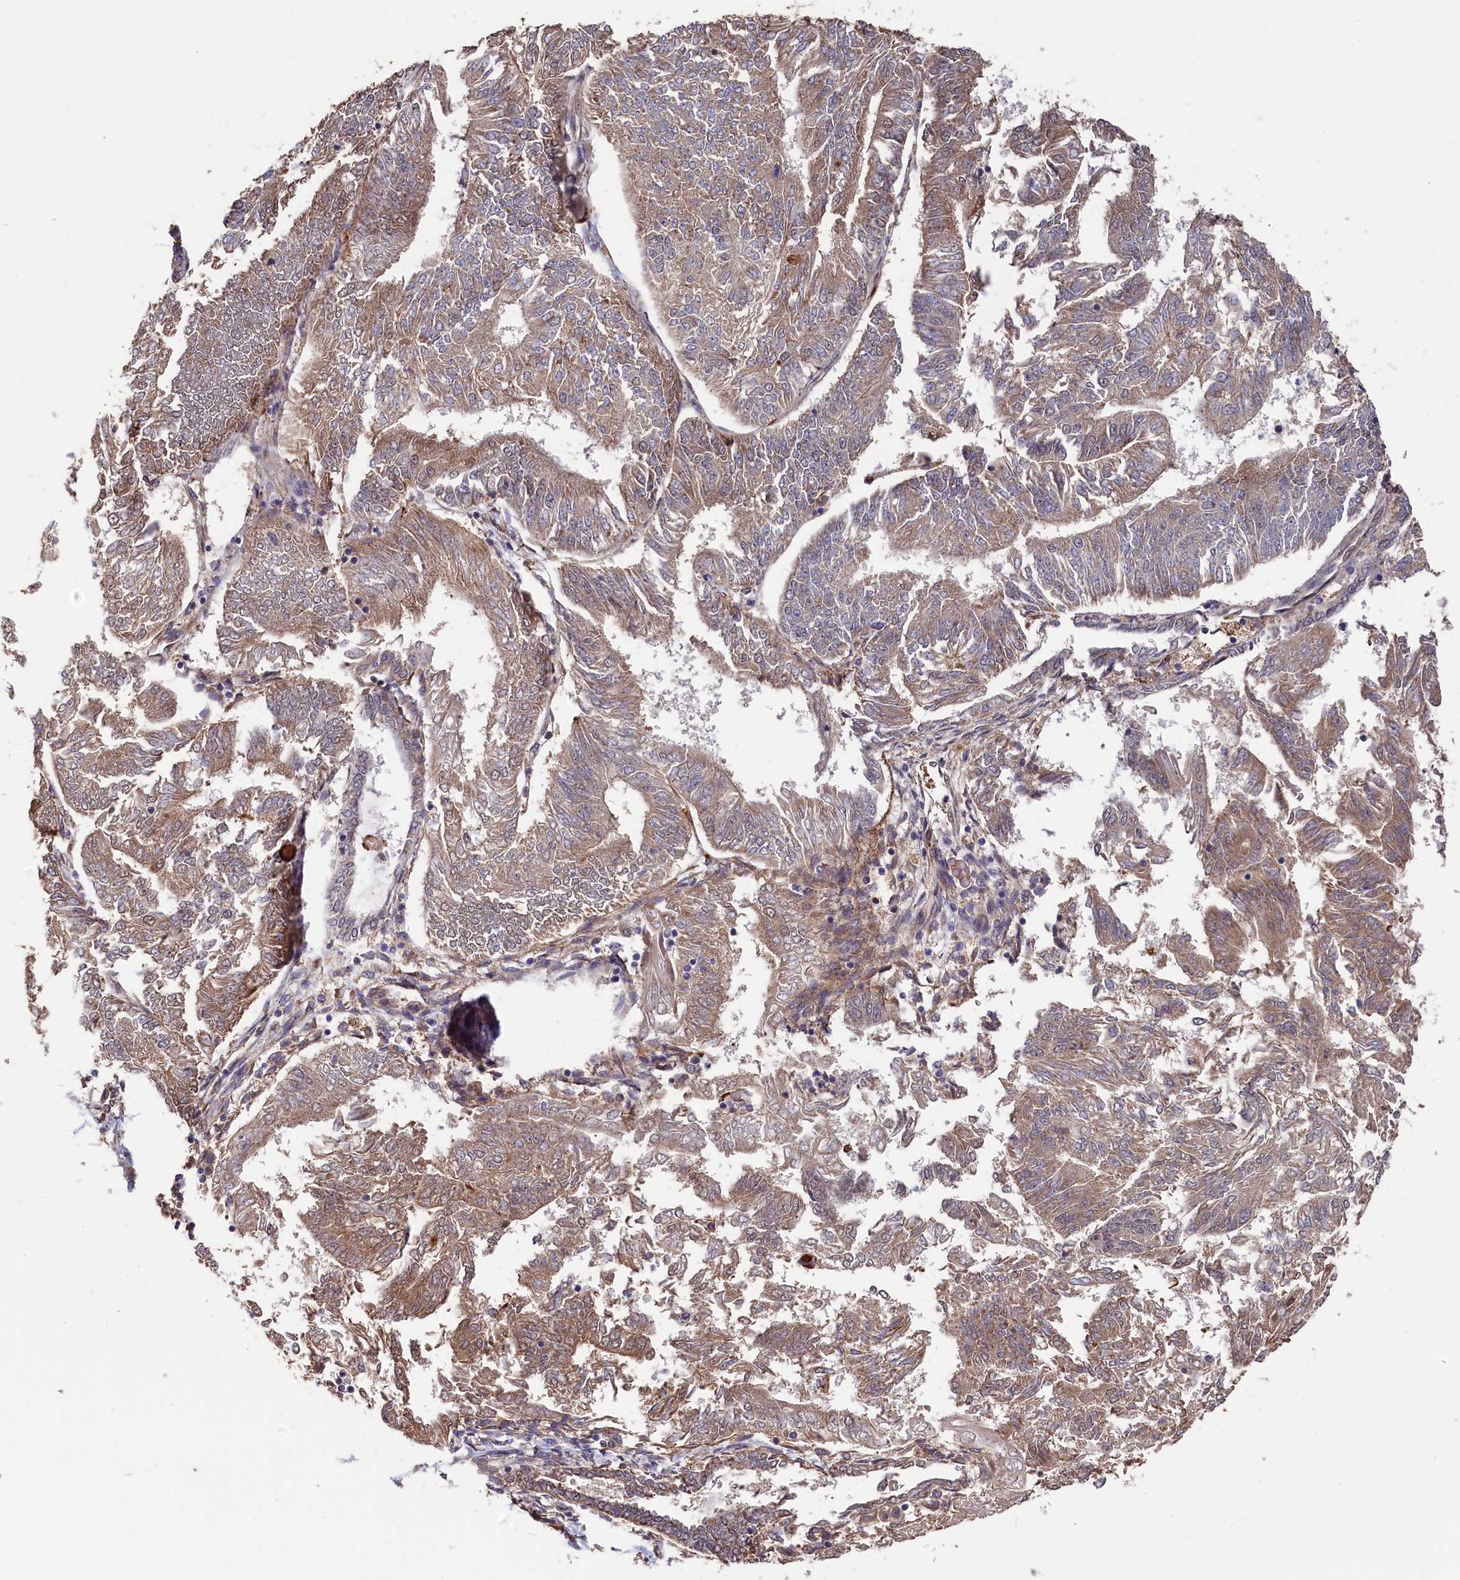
{"staining": {"intensity": "weak", "quantity": ">75%", "location": "cytoplasmic/membranous"}, "tissue": "endometrial cancer", "cell_type": "Tumor cells", "image_type": "cancer", "snomed": [{"axis": "morphology", "description": "Adenocarcinoma, NOS"}, {"axis": "topography", "description": "Endometrium"}], "caption": "Protein expression analysis of human endometrial adenocarcinoma reveals weak cytoplasmic/membranous positivity in about >75% of tumor cells.", "gene": "SLC12A4", "patient": {"sex": "female", "age": 58}}